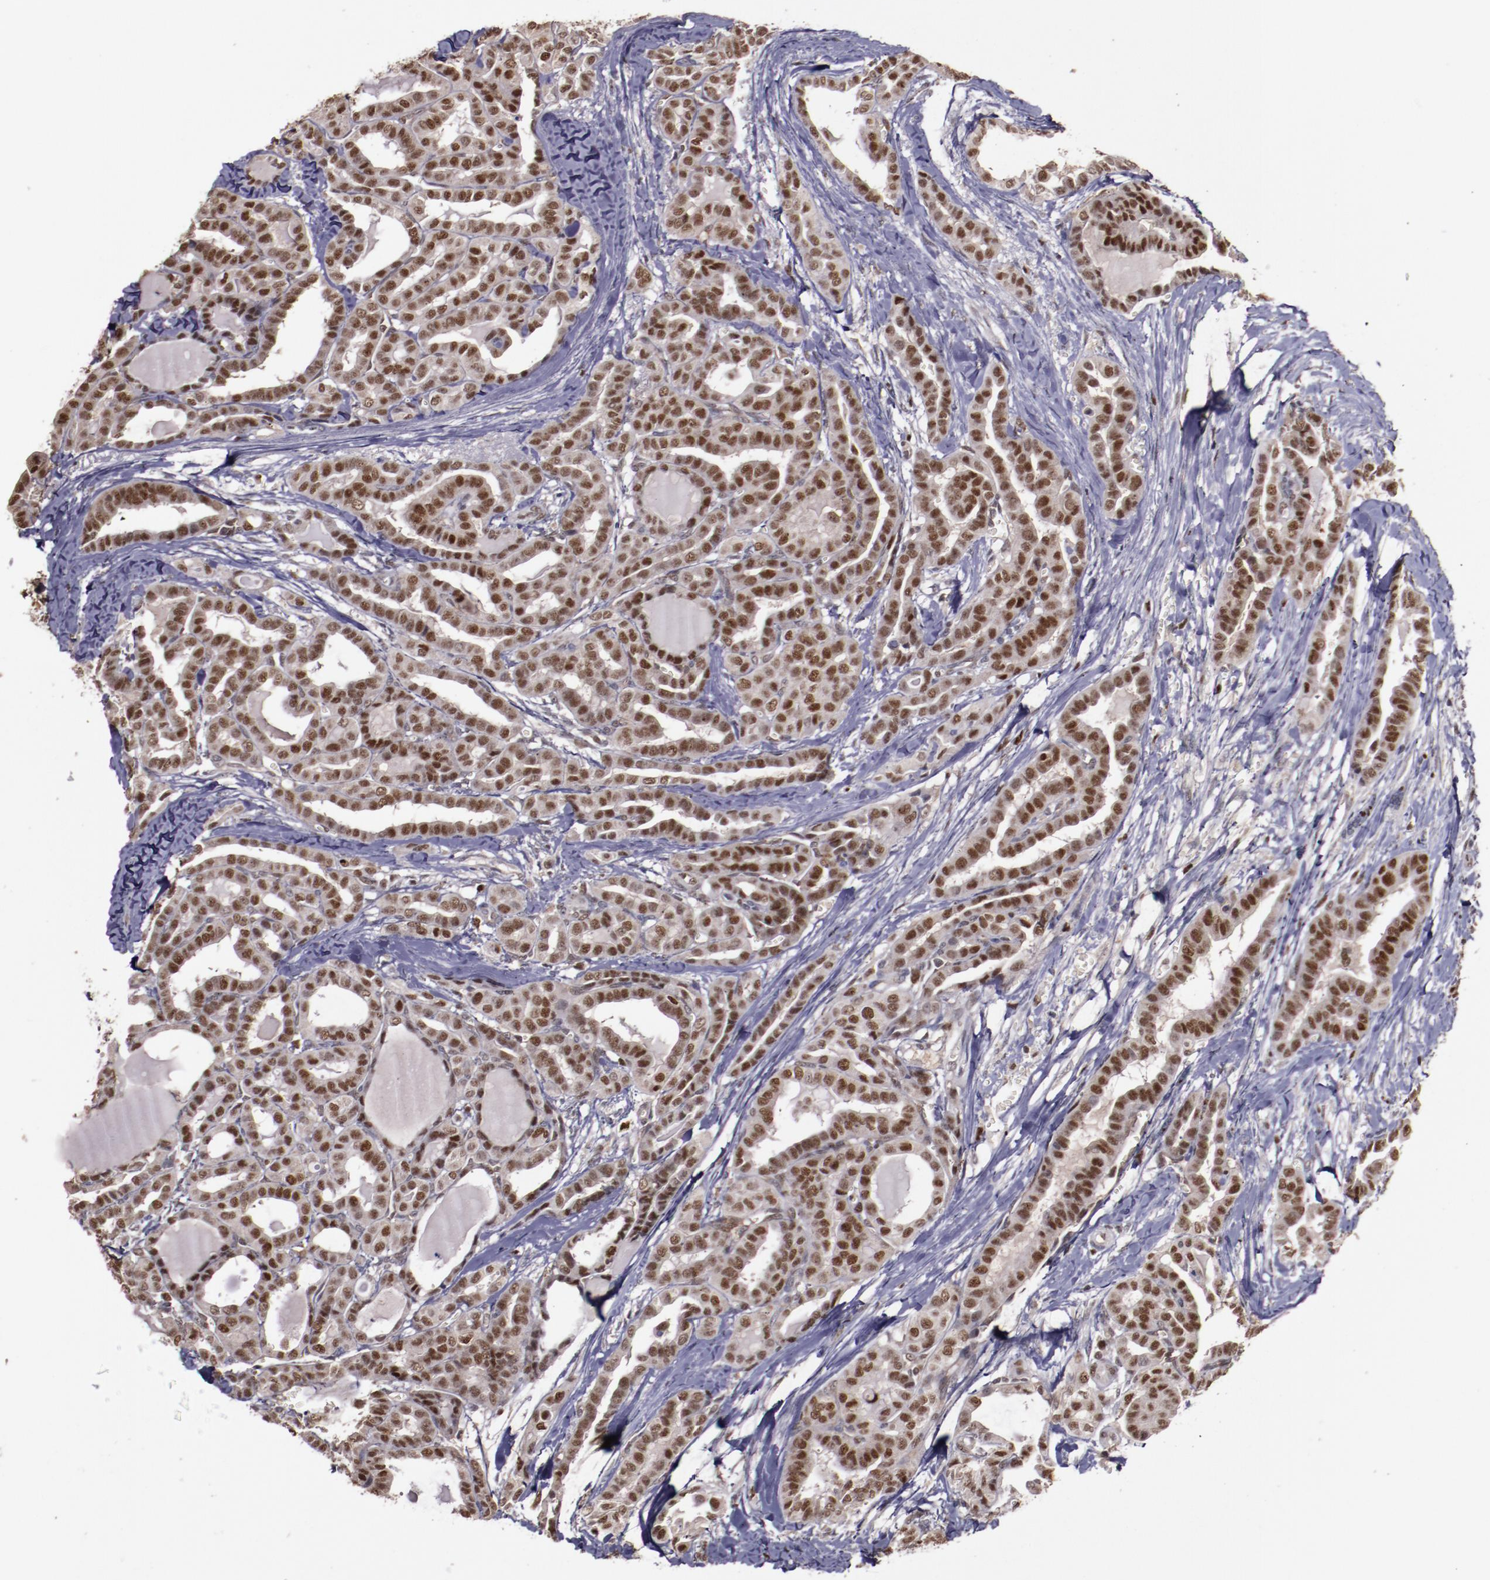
{"staining": {"intensity": "strong", "quantity": ">75%", "location": "nuclear"}, "tissue": "thyroid cancer", "cell_type": "Tumor cells", "image_type": "cancer", "snomed": [{"axis": "morphology", "description": "Carcinoma, NOS"}, {"axis": "topography", "description": "Thyroid gland"}], "caption": "Approximately >75% of tumor cells in thyroid cancer display strong nuclear protein positivity as visualized by brown immunohistochemical staining.", "gene": "CHEK2", "patient": {"sex": "female", "age": 91}}